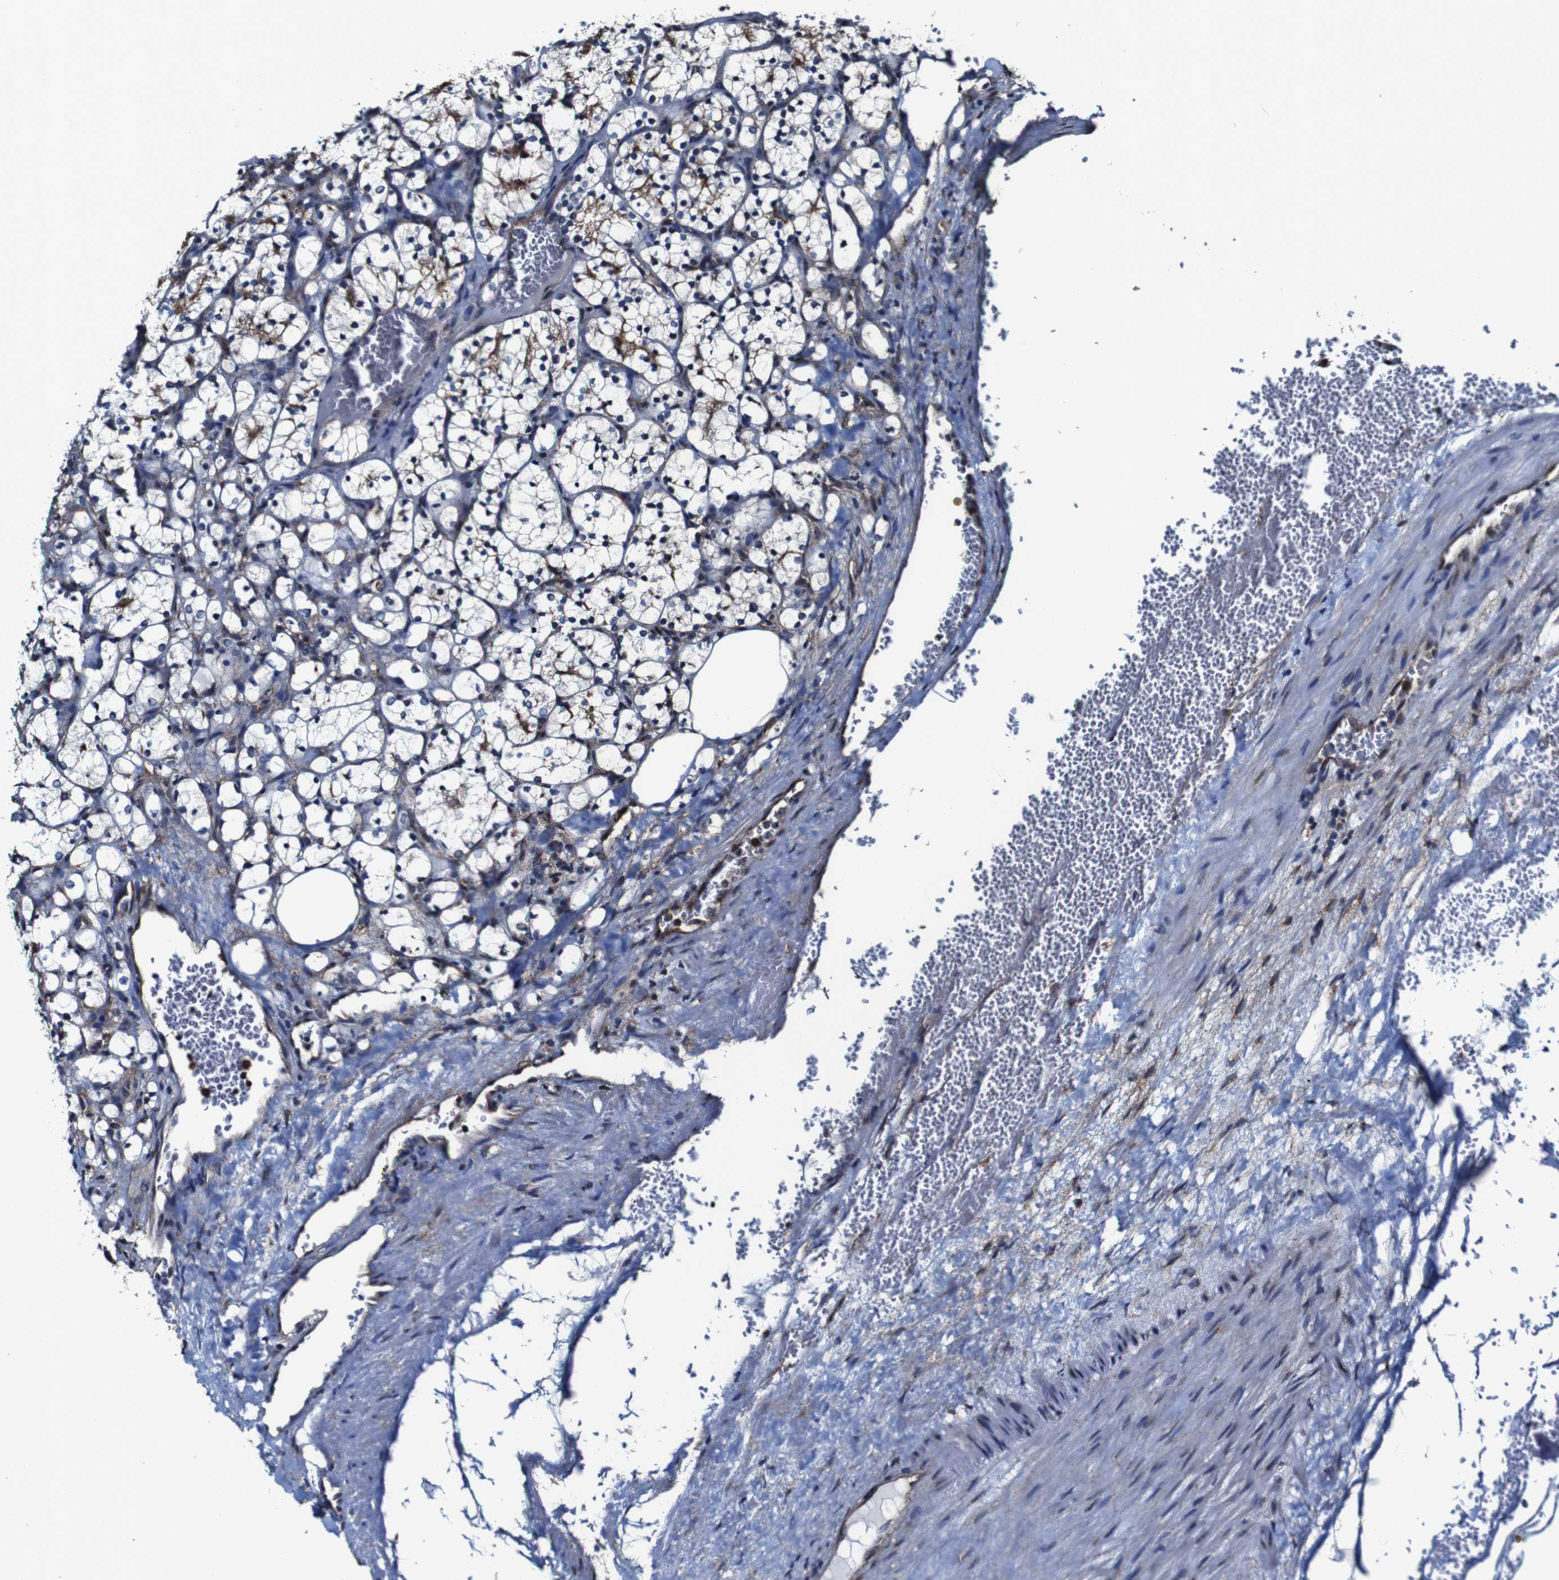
{"staining": {"intensity": "moderate", "quantity": "25%-75%", "location": "cytoplasmic/membranous"}, "tissue": "renal cancer", "cell_type": "Tumor cells", "image_type": "cancer", "snomed": [{"axis": "morphology", "description": "Adenocarcinoma, NOS"}, {"axis": "topography", "description": "Kidney"}], "caption": "There is medium levels of moderate cytoplasmic/membranous expression in tumor cells of renal adenocarcinoma, as demonstrated by immunohistochemical staining (brown color).", "gene": "CSF1R", "patient": {"sex": "female", "age": 69}}